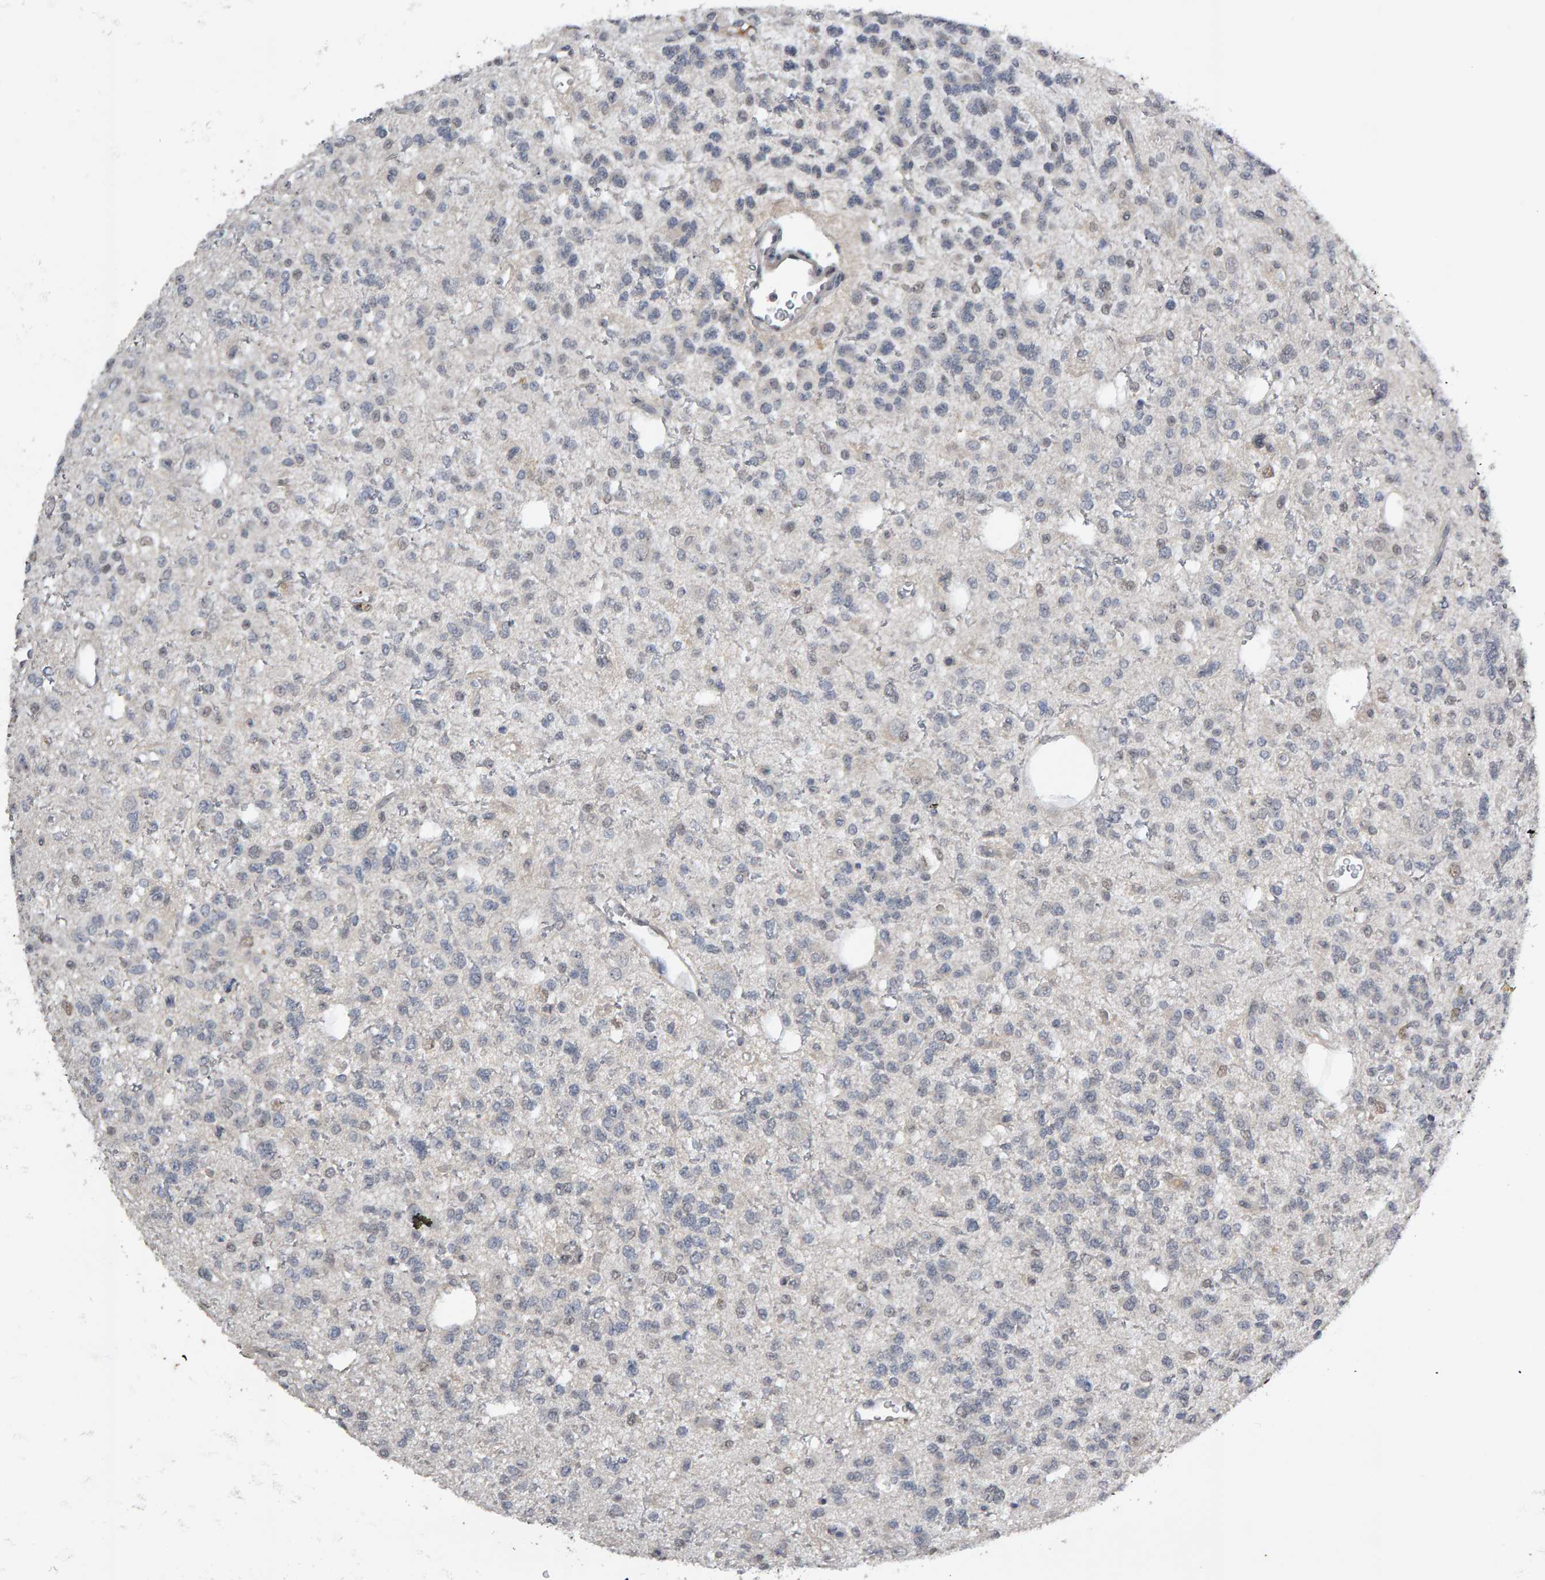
{"staining": {"intensity": "negative", "quantity": "none", "location": "none"}, "tissue": "glioma", "cell_type": "Tumor cells", "image_type": "cancer", "snomed": [{"axis": "morphology", "description": "Glioma, malignant, Low grade"}, {"axis": "topography", "description": "Brain"}], "caption": "Immunohistochemistry micrograph of neoplastic tissue: glioma stained with DAB (3,3'-diaminobenzidine) reveals no significant protein positivity in tumor cells. Nuclei are stained in blue.", "gene": "IPO8", "patient": {"sex": "male", "age": 38}}